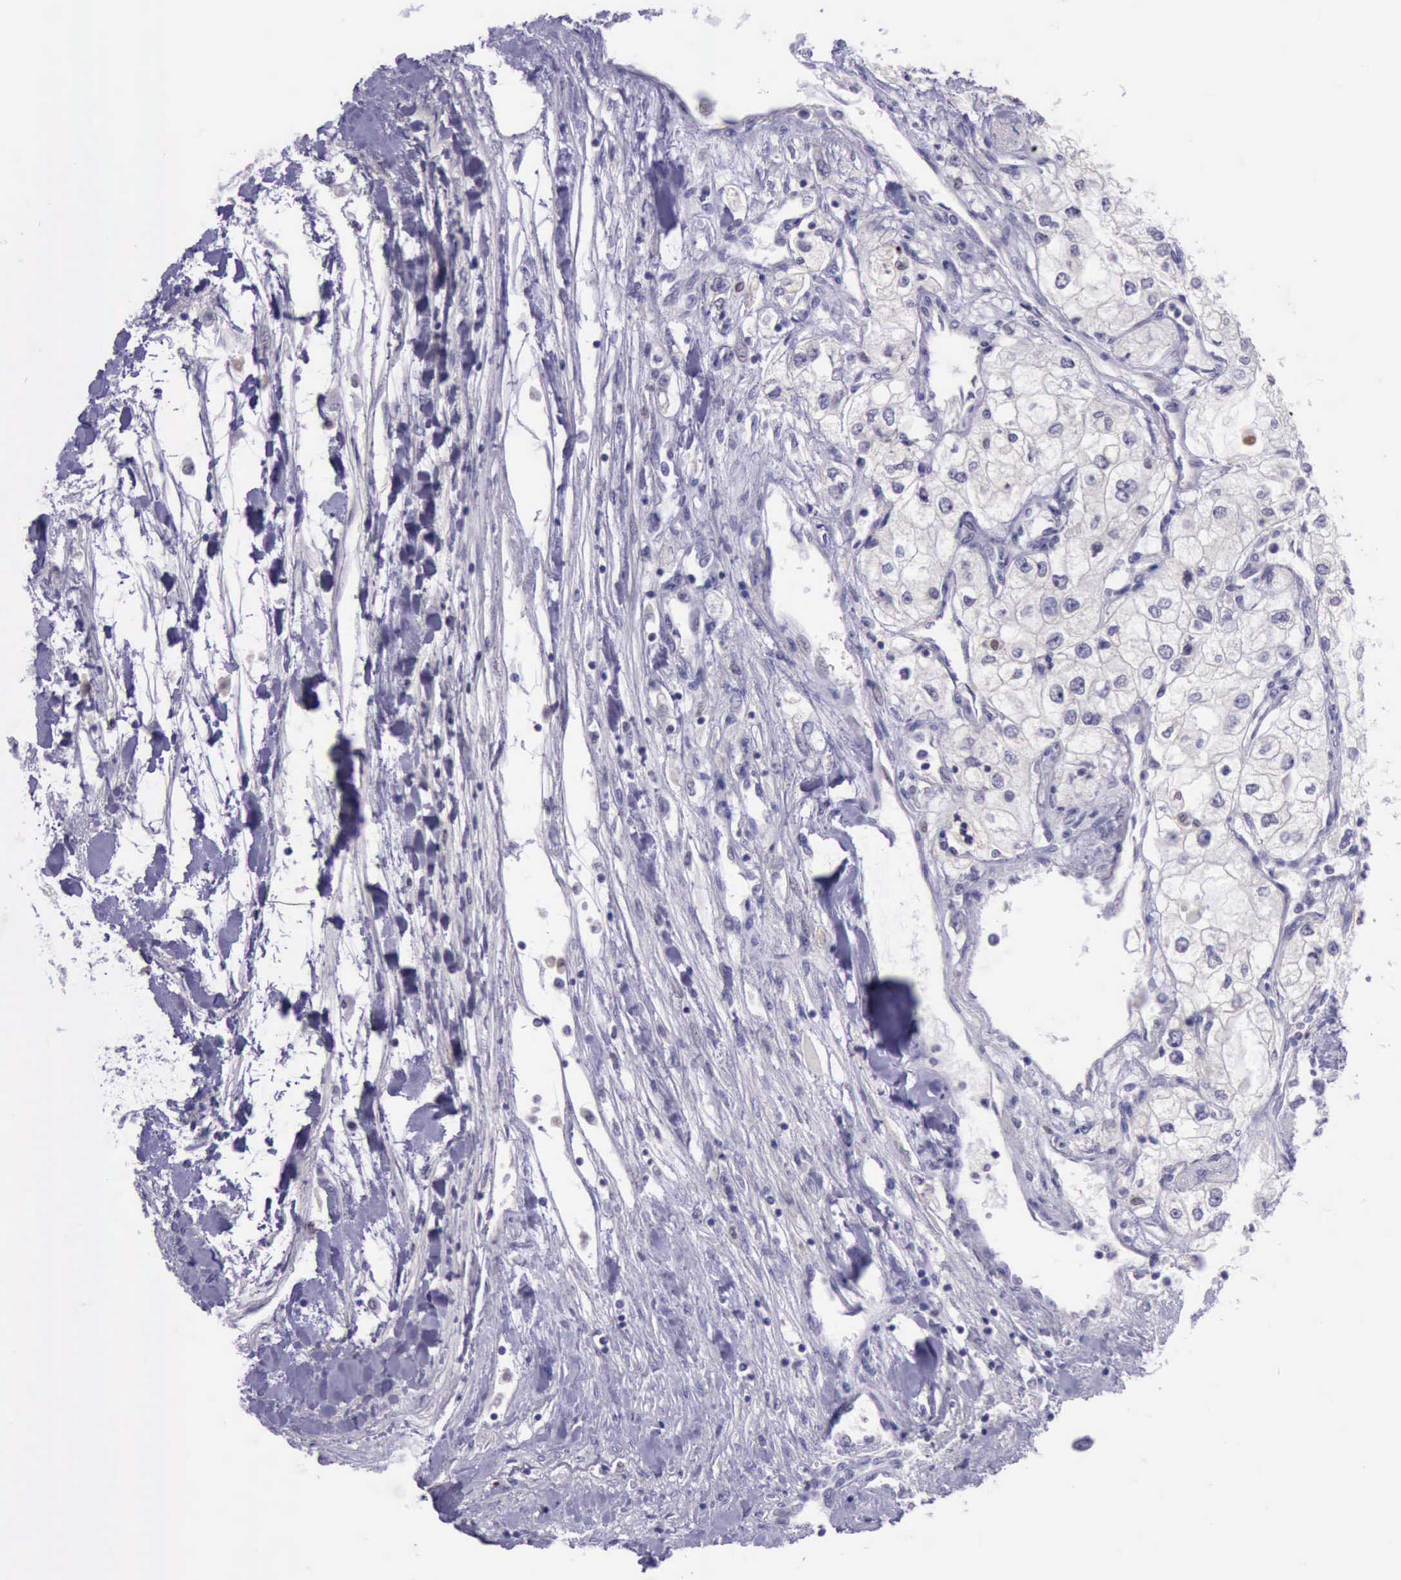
{"staining": {"intensity": "strong", "quantity": "<25%", "location": "nuclear"}, "tissue": "renal cancer", "cell_type": "Tumor cells", "image_type": "cancer", "snomed": [{"axis": "morphology", "description": "Adenocarcinoma, NOS"}, {"axis": "topography", "description": "Kidney"}], "caption": "The photomicrograph reveals a brown stain indicating the presence of a protein in the nuclear of tumor cells in renal cancer. (Brightfield microscopy of DAB IHC at high magnification).", "gene": "PARP1", "patient": {"sex": "male", "age": 57}}